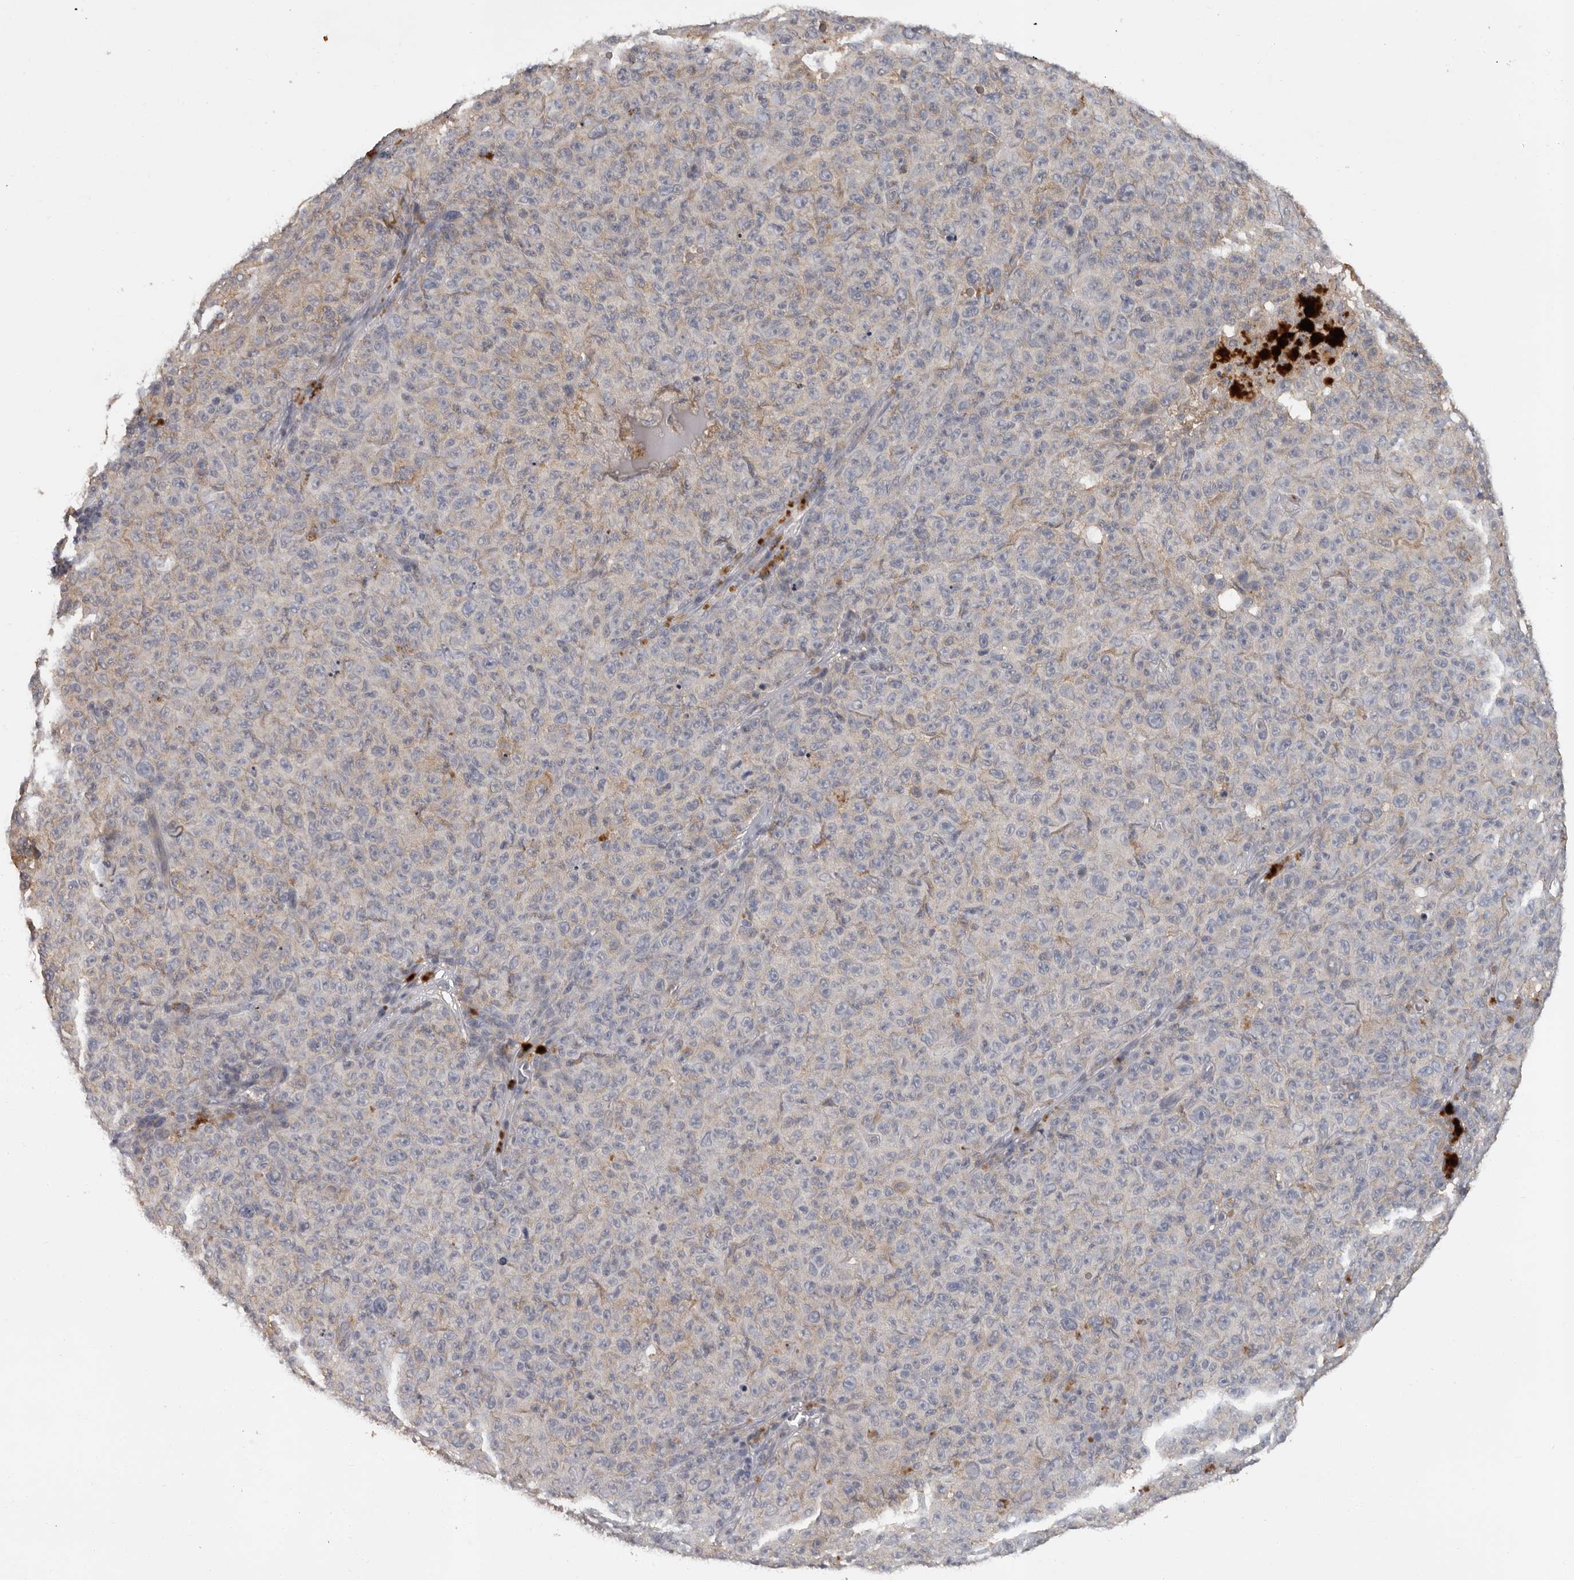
{"staining": {"intensity": "negative", "quantity": "none", "location": "none"}, "tissue": "melanoma", "cell_type": "Tumor cells", "image_type": "cancer", "snomed": [{"axis": "morphology", "description": "Malignant melanoma, NOS"}, {"axis": "topography", "description": "Skin"}], "caption": "An IHC histopathology image of malignant melanoma is shown. There is no staining in tumor cells of malignant melanoma.", "gene": "MTF1", "patient": {"sex": "female", "age": 82}}